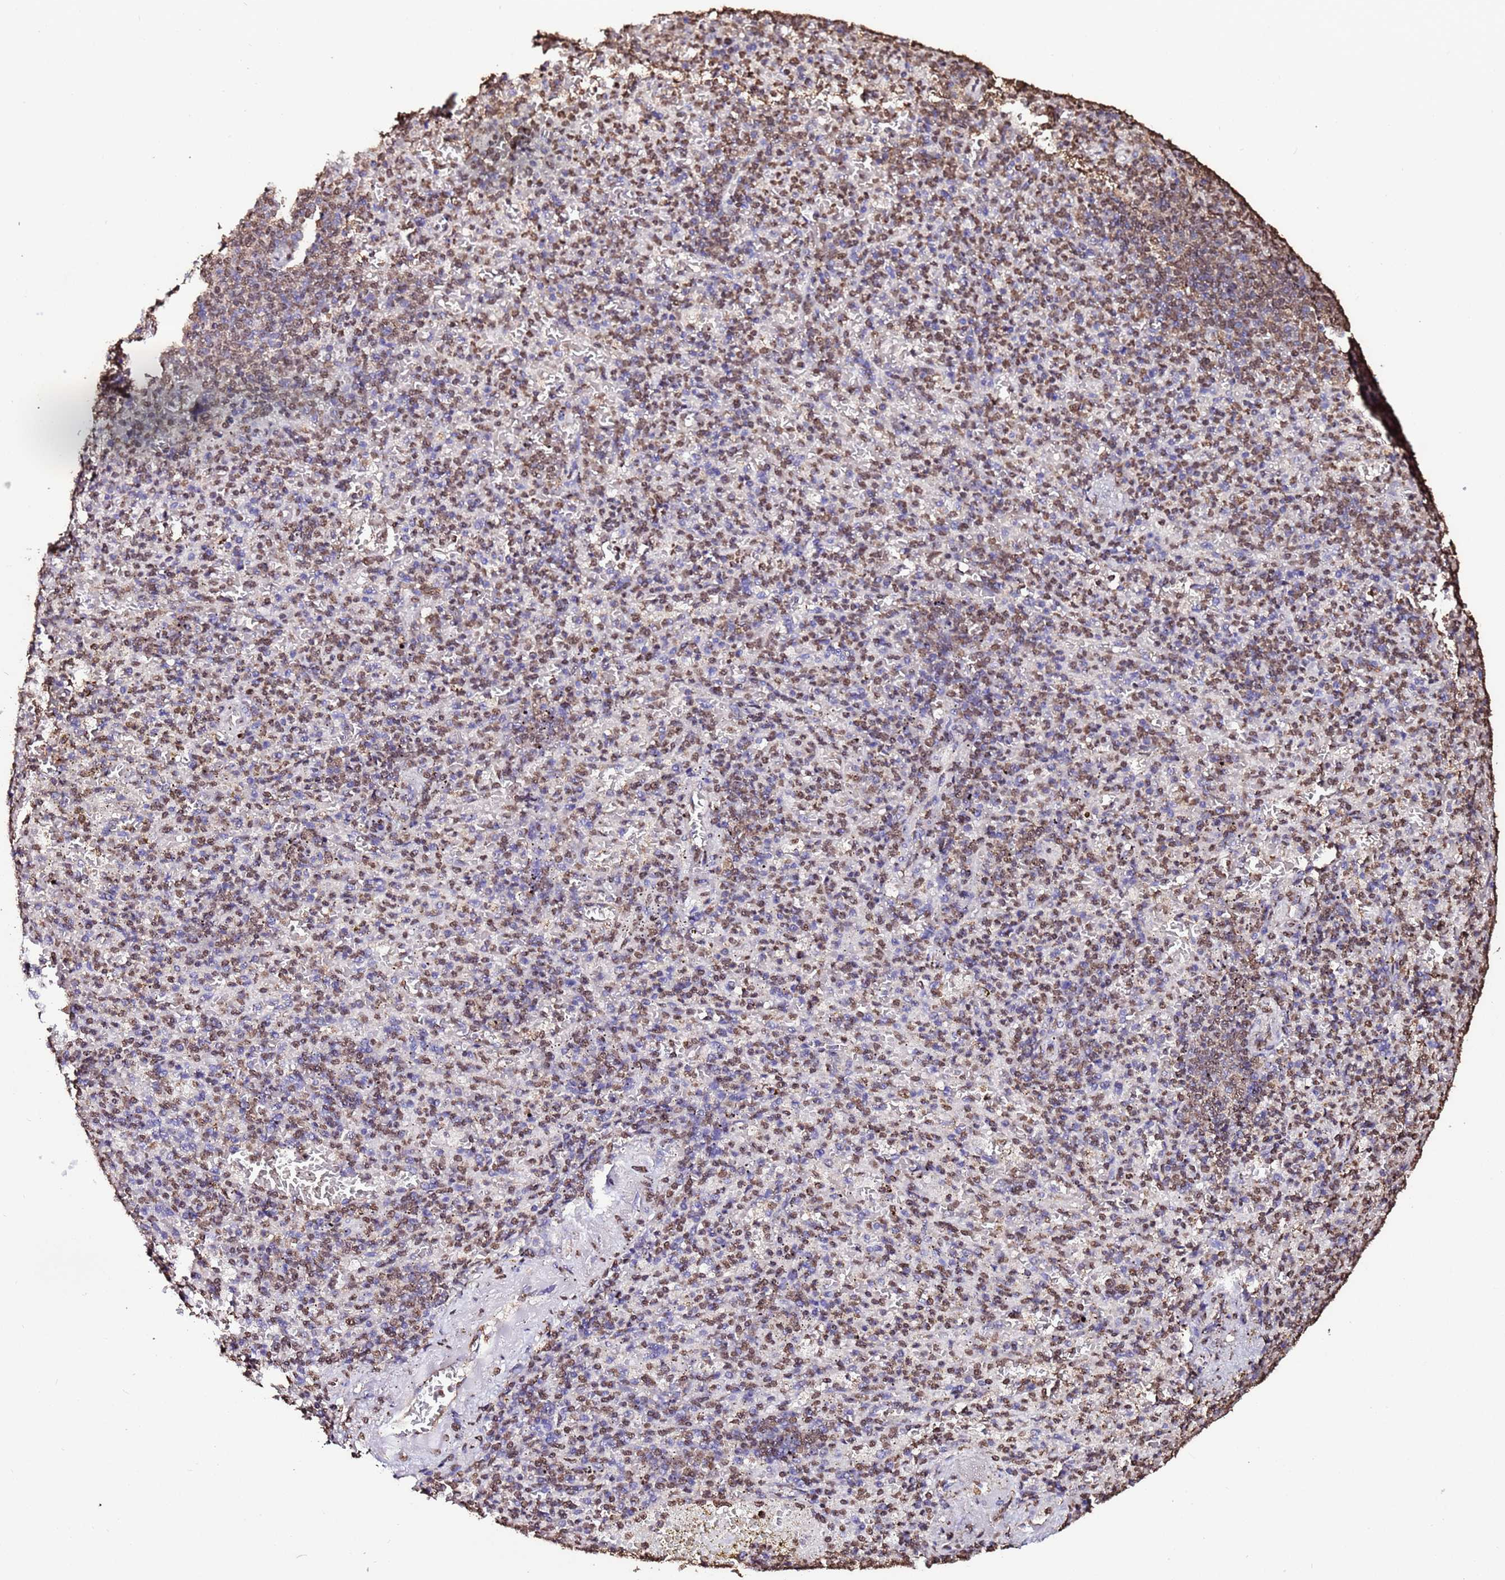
{"staining": {"intensity": "moderate", "quantity": "25%-75%", "location": "nuclear"}, "tissue": "spleen", "cell_type": "Cells in red pulp", "image_type": "normal", "snomed": [{"axis": "morphology", "description": "Normal tissue, NOS"}, {"axis": "topography", "description": "Spleen"}], "caption": "The micrograph shows a brown stain indicating the presence of a protein in the nuclear of cells in red pulp in spleen. (DAB = brown stain, brightfield microscopy at high magnification).", "gene": "TRIP6", "patient": {"sex": "female", "age": 74}}